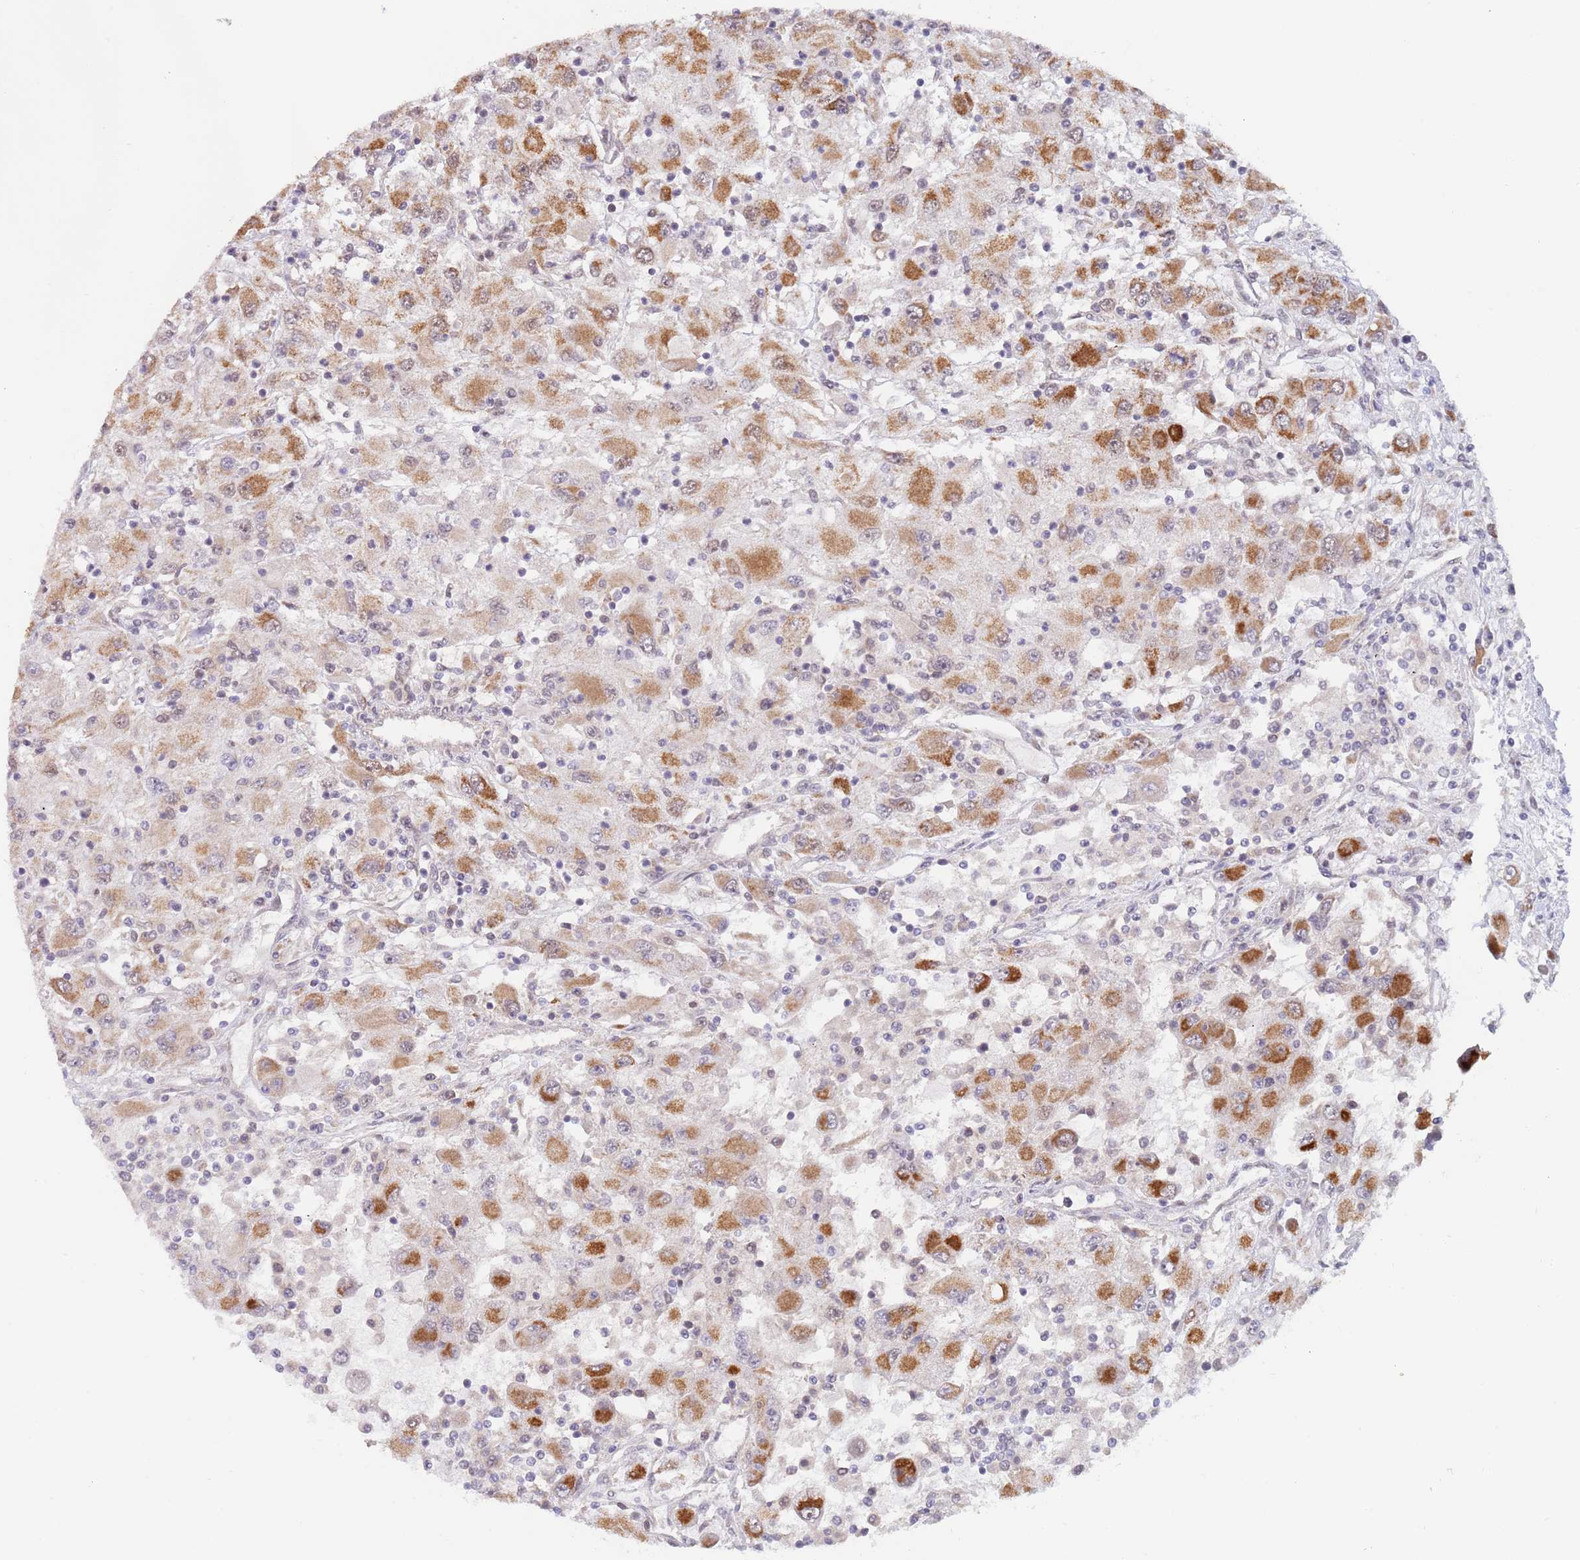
{"staining": {"intensity": "moderate", "quantity": ">75%", "location": "cytoplasmic/membranous"}, "tissue": "renal cancer", "cell_type": "Tumor cells", "image_type": "cancer", "snomed": [{"axis": "morphology", "description": "Adenocarcinoma, NOS"}, {"axis": "topography", "description": "Kidney"}], "caption": "Adenocarcinoma (renal) stained with DAB immunohistochemistry demonstrates medium levels of moderate cytoplasmic/membranous staining in approximately >75% of tumor cells.", "gene": "UQCC3", "patient": {"sex": "female", "age": 67}}